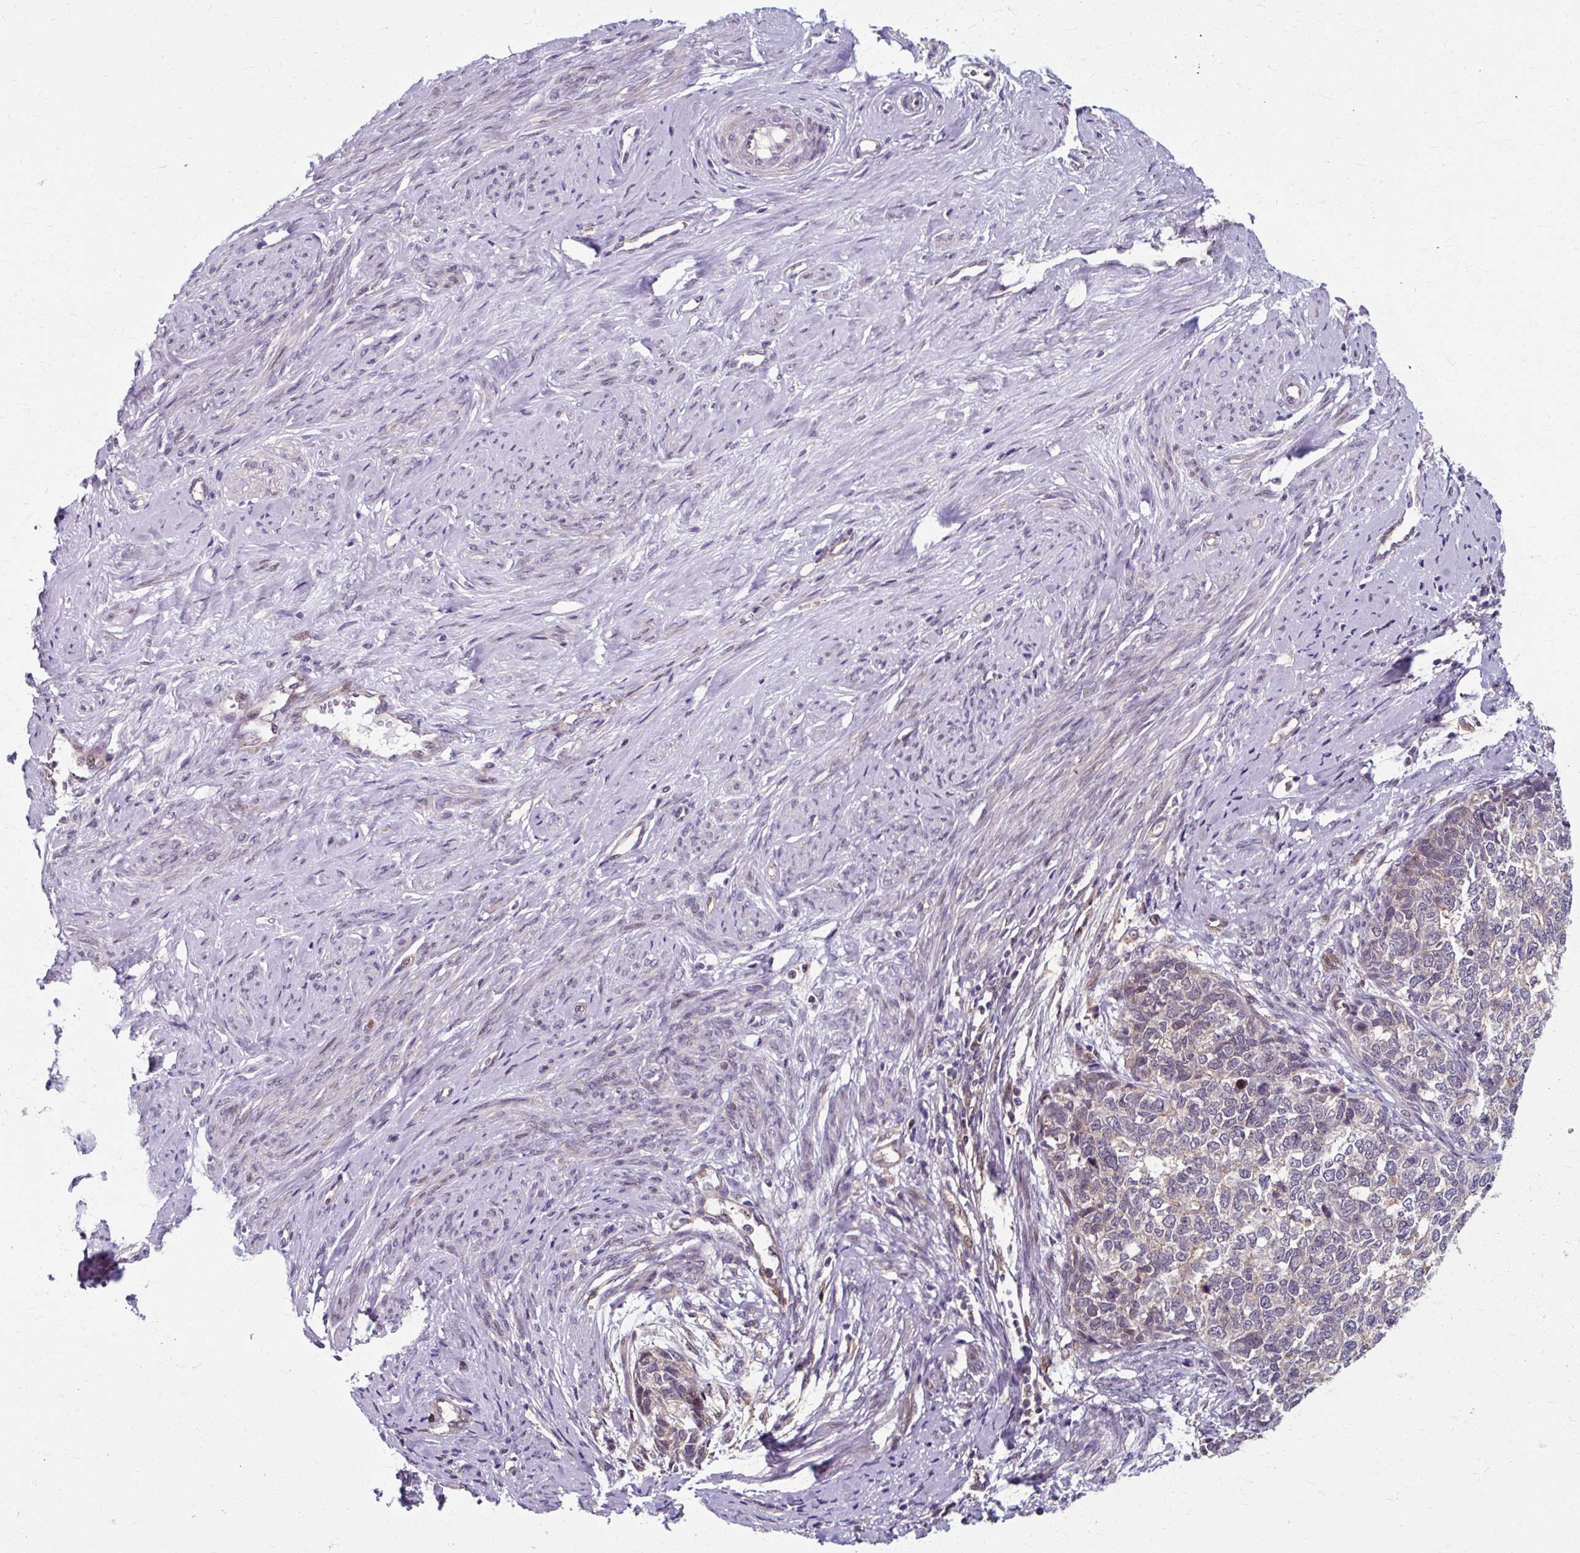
{"staining": {"intensity": "moderate", "quantity": "25%-75%", "location": "cytoplasmic/membranous"}, "tissue": "cervical cancer", "cell_type": "Tumor cells", "image_type": "cancer", "snomed": [{"axis": "morphology", "description": "Squamous cell carcinoma, NOS"}, {"axis": "topography", "description": "Cervix"}], "caption": "Immunohistochemical staining of human cervical squamous cell carcinoma exhibits medium levels of moderate cytoplasmic/membranous protein positivity in about 25%-75% of tumor cells.", "gene": "ZNF555", "patient": {"sex": "female", "age": 63}}